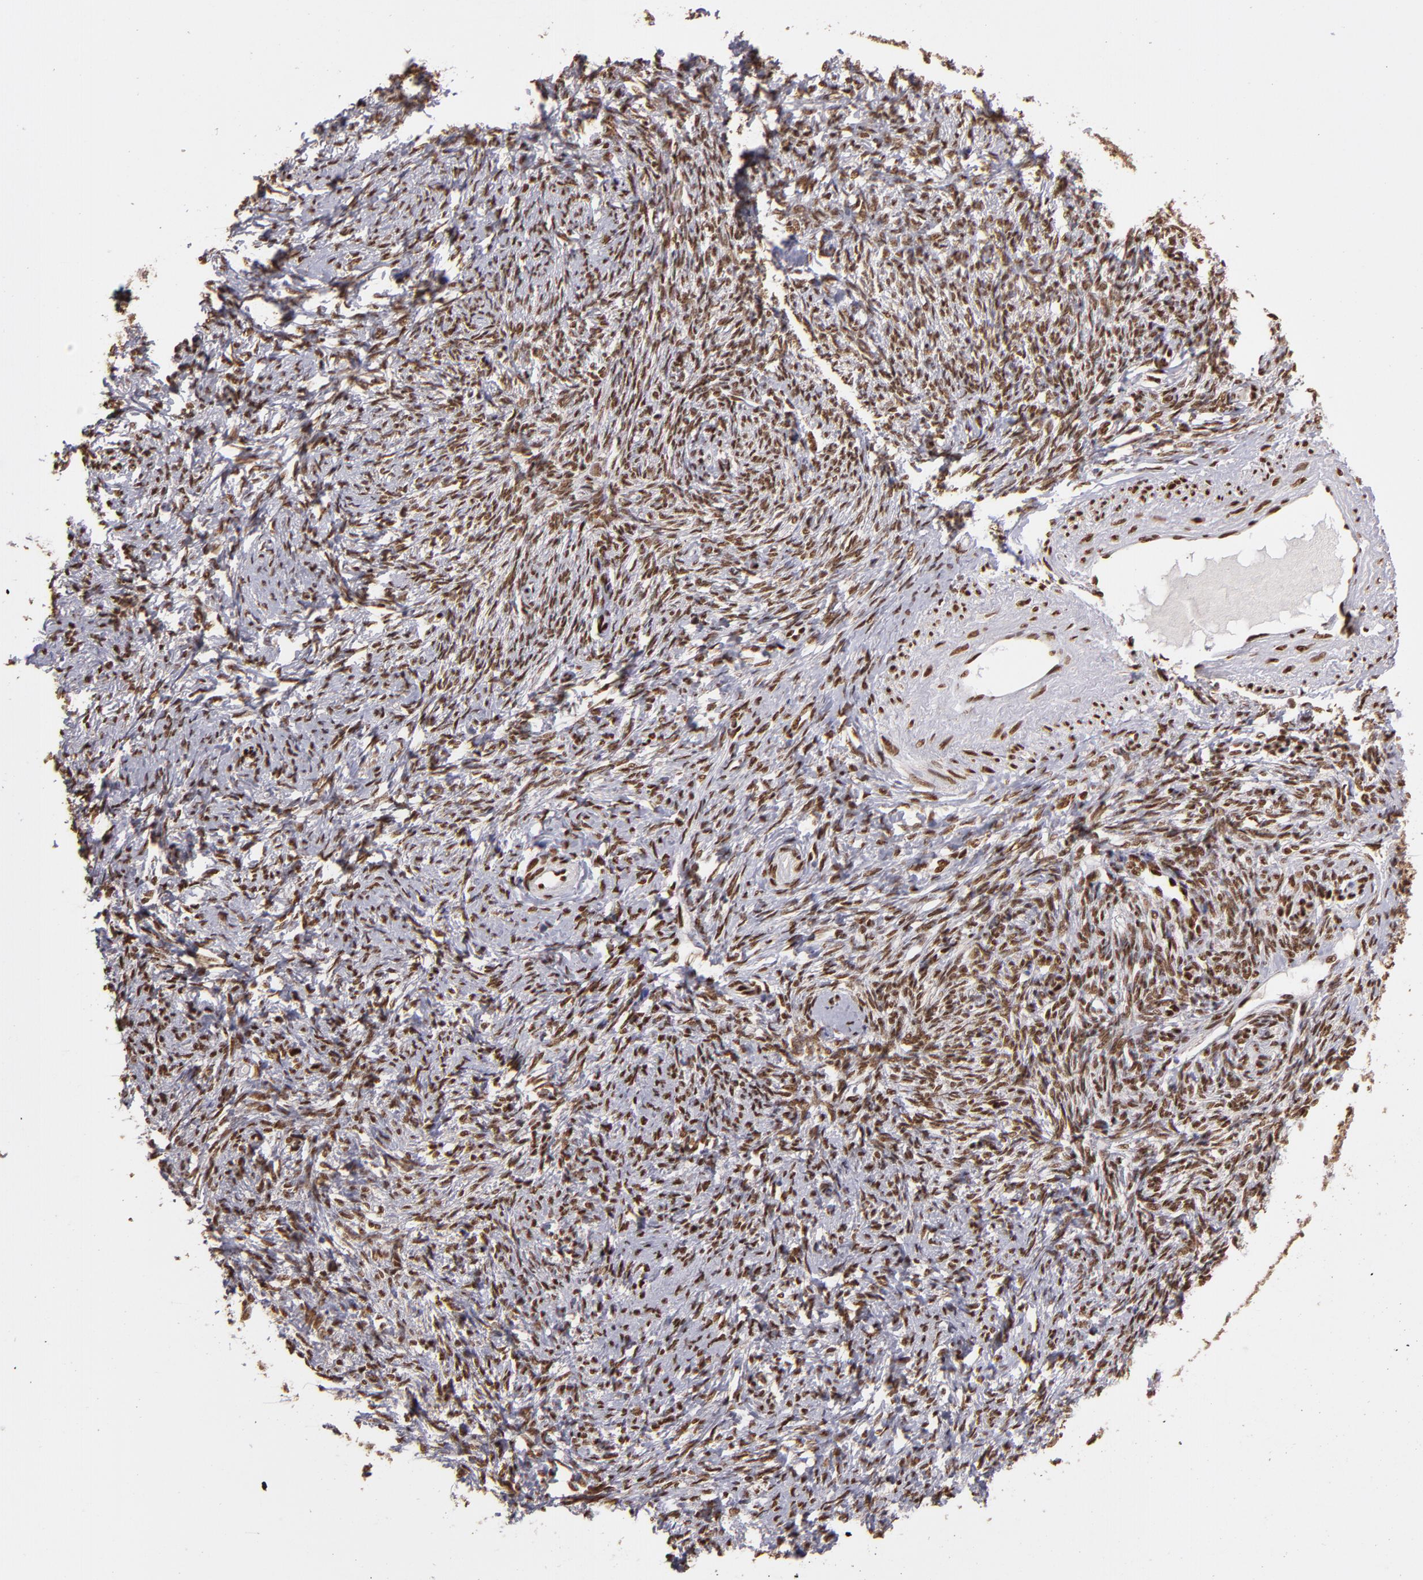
{"staining": {"intensity": "strong", "quantity": ">75%", "location": "nuclear"}, "tissue": "ovarian cancer", "cell_type": "Tumor cells", "image_type": "cancer", "snomed": [{"axis": "morphology", "description": "Normal tissue, NOS"}, {"axis": "morphology", "description": "Cystadenocarcinoma, serous, NOS"}, {"axis": "topography", "description": "Ovary"}], "caption": "Brown immunohistochemical staining in serous cystadenocarcinoma (ovarian) reveals strong nuclear staining in about >75% of tumor cells. (IHC, brightfield microscopy, high magnification).", "gene": "SP1", "patient": {"sex": "female", "age": 62}}